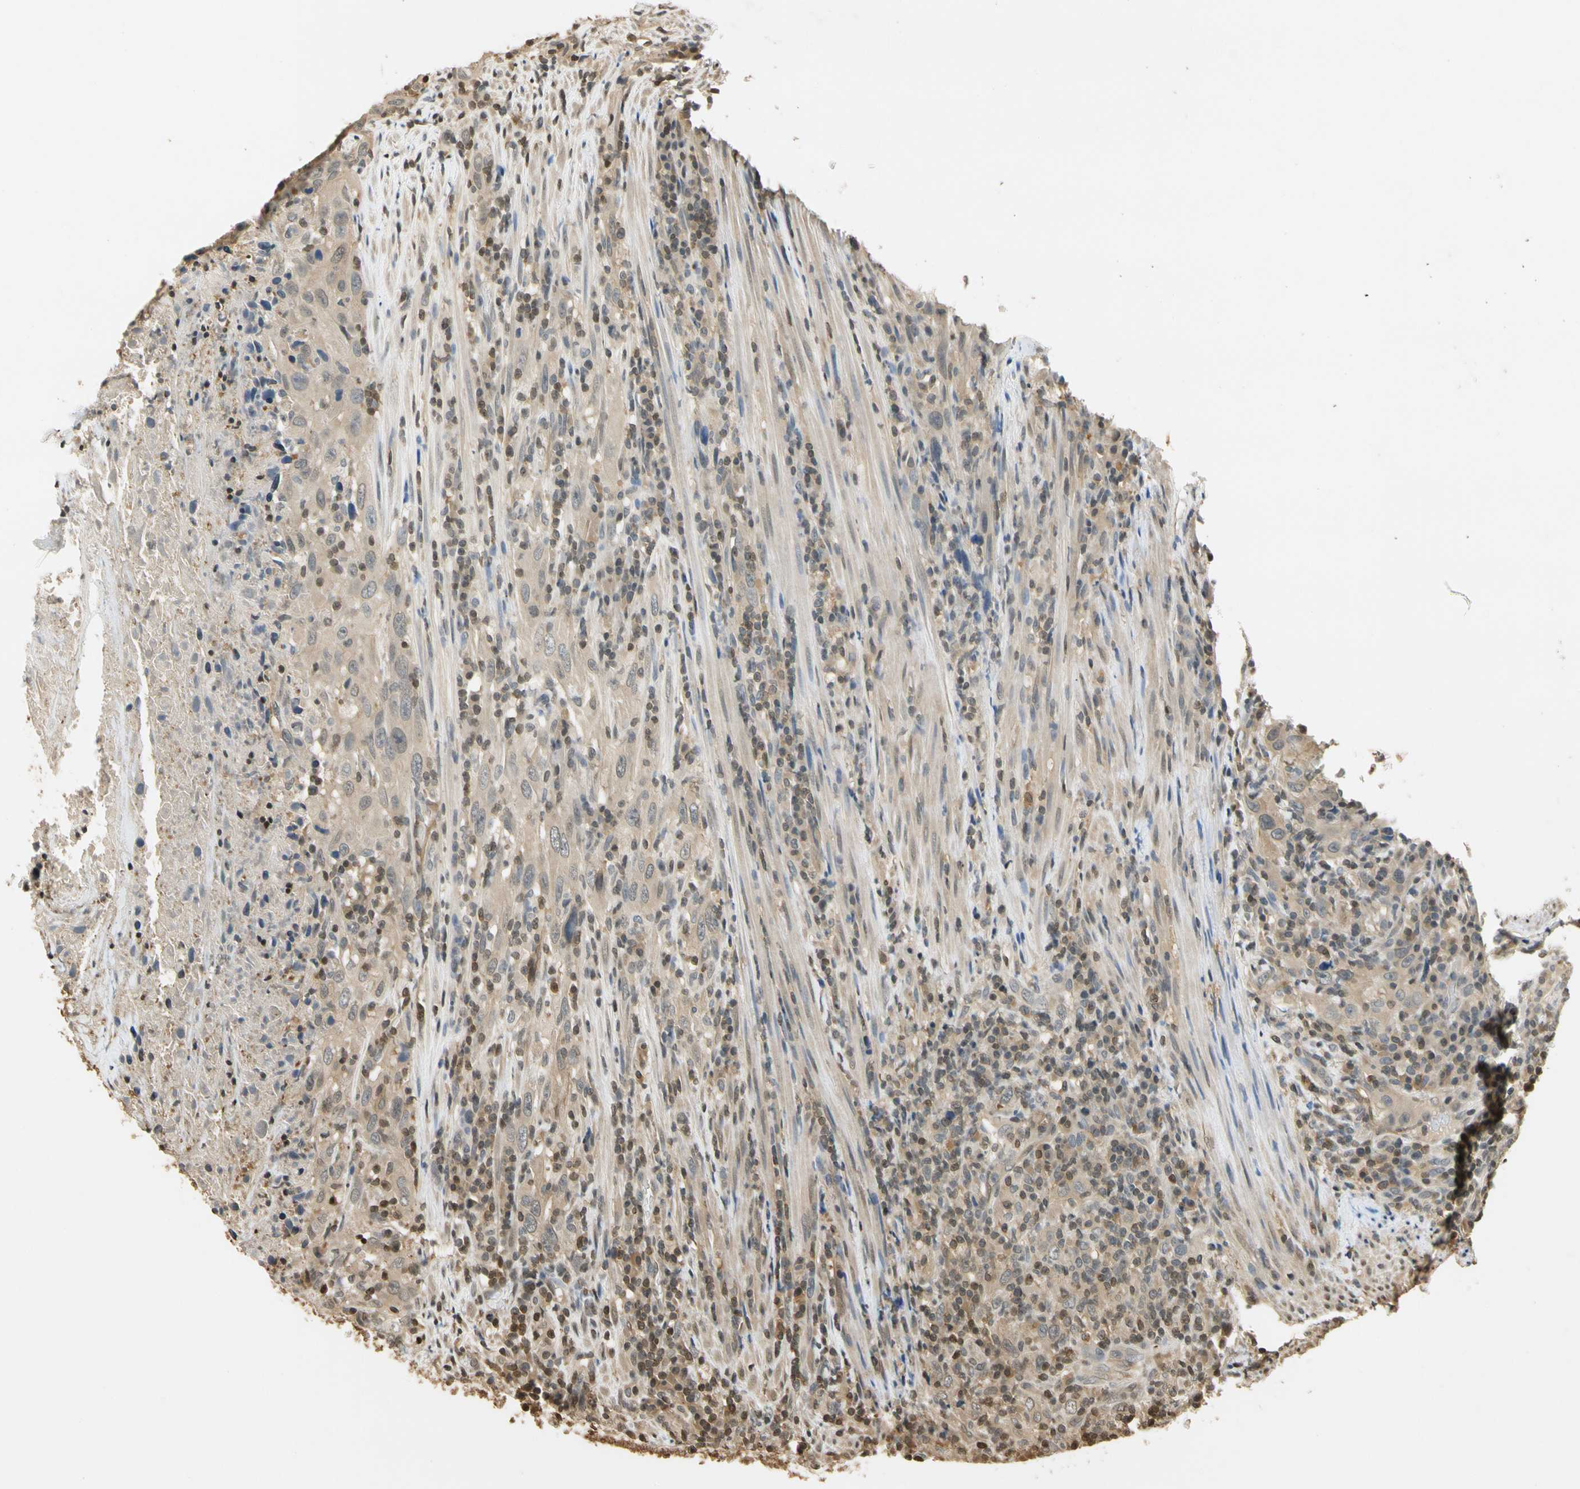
{"staining": {"intensity": "weak", "quantity": ">75%", "location": "cytoplasmic/membranous"}, "tissue": "urothelial cancer", "cell_type": "Tumor cells", "image_type": "cancer", "snomed": [{"axis": "morphology", "description": "Urothelial carcinoma, High grade"}, {"axis": "topography", "description": "Urinary bladder"}], "caption": "Tumor cells display weak cytoplasmic/membranous staining in about >75% of cells in urothelial carcinoma (high-grade).", "gene": "SOD1", "patient": {"sex": "male", "age": 61}}